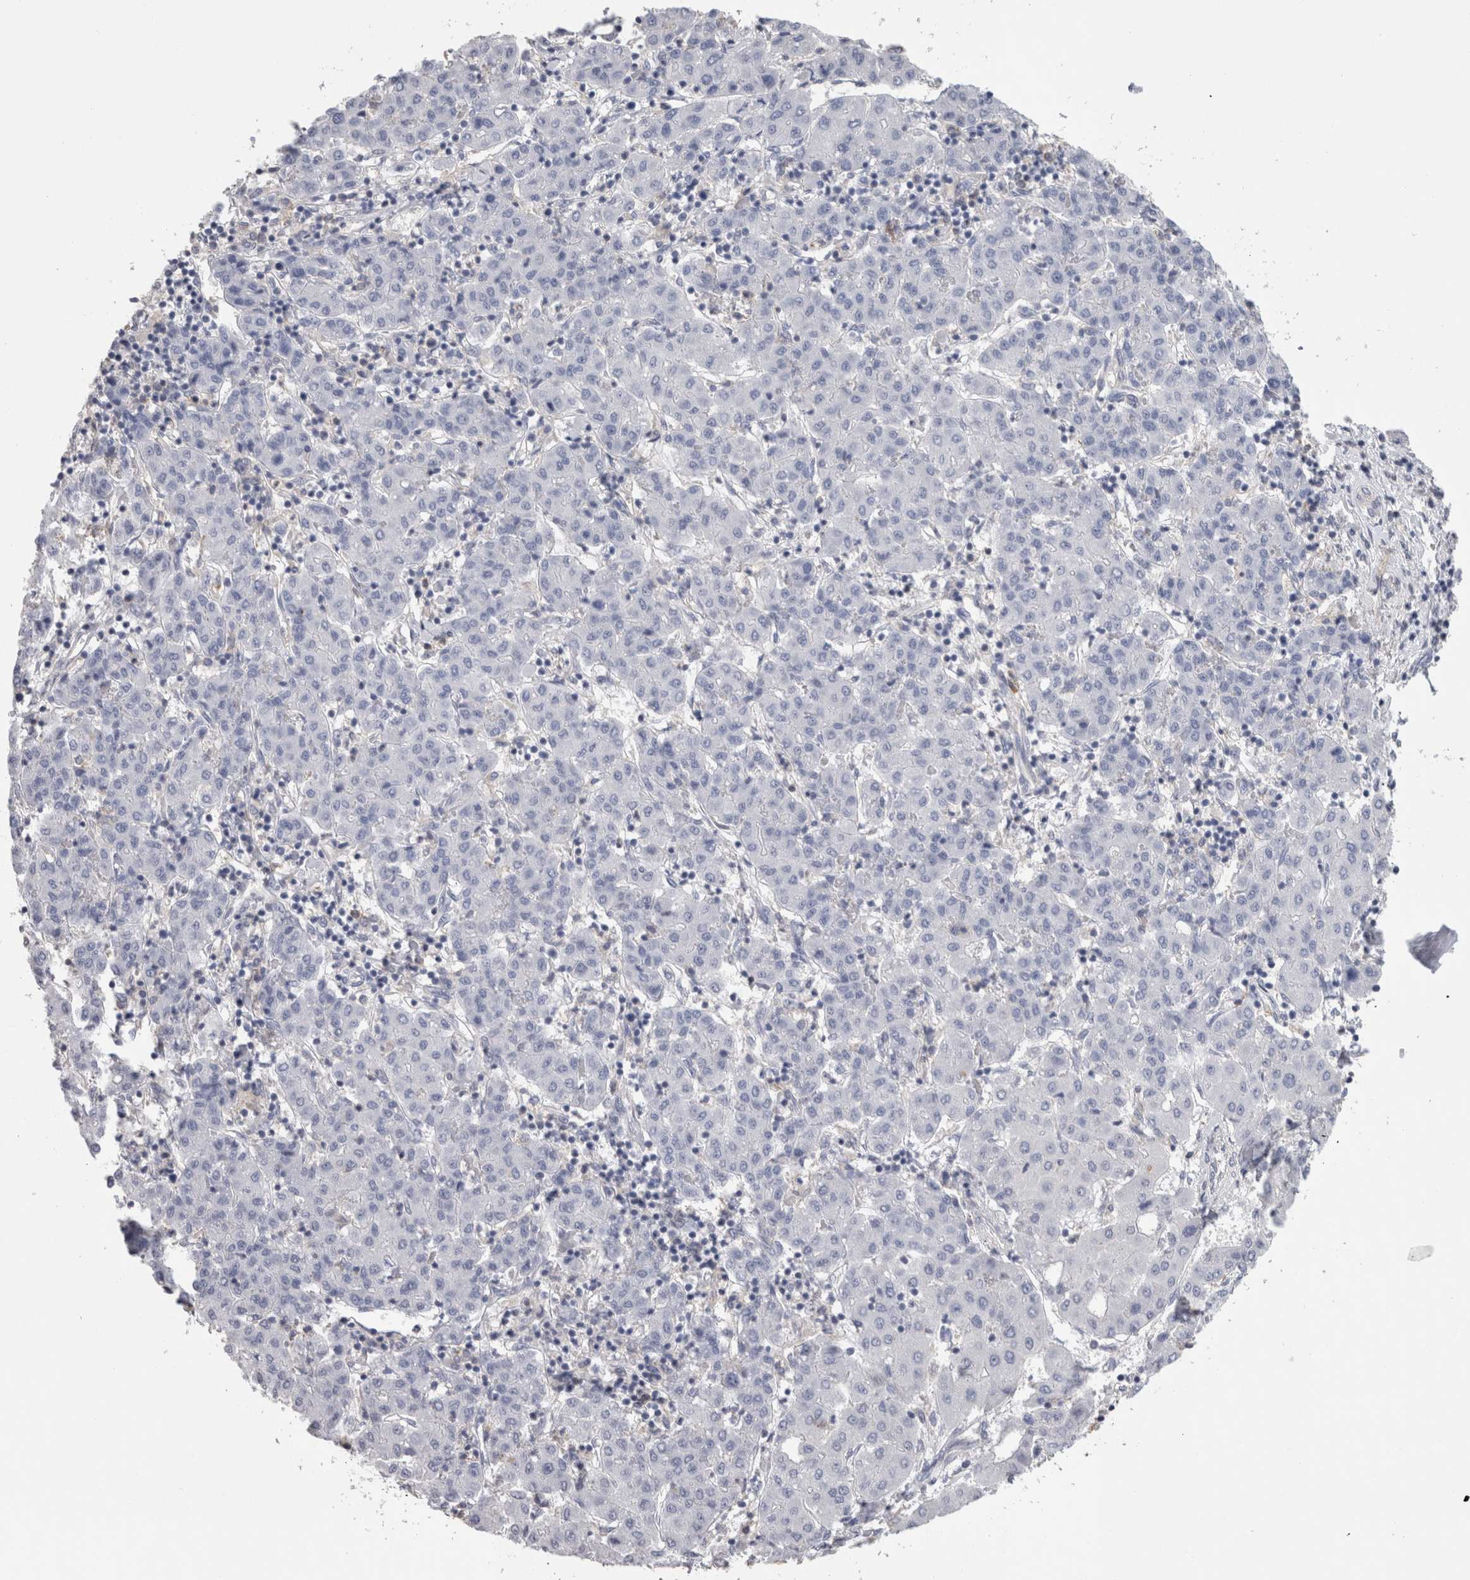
{"staining": {"intensity": "negative", "quantity": "none", "location": "none"}, "tissue": "liver cancer", "cell_type": "Tumor cells", "image_type": "cancer", "snomed": [{"axis": "morphology", "description": "Carcinoma, Hepatocellular, NOS"}, {"axis": "topography", "description": "Liver"}], "caption": "There is no significant staining in tumor cells of hepatocellular carcinoma (liver).", "gene": "SCRN1", "patient": {"sex": "male", "age": 65}}